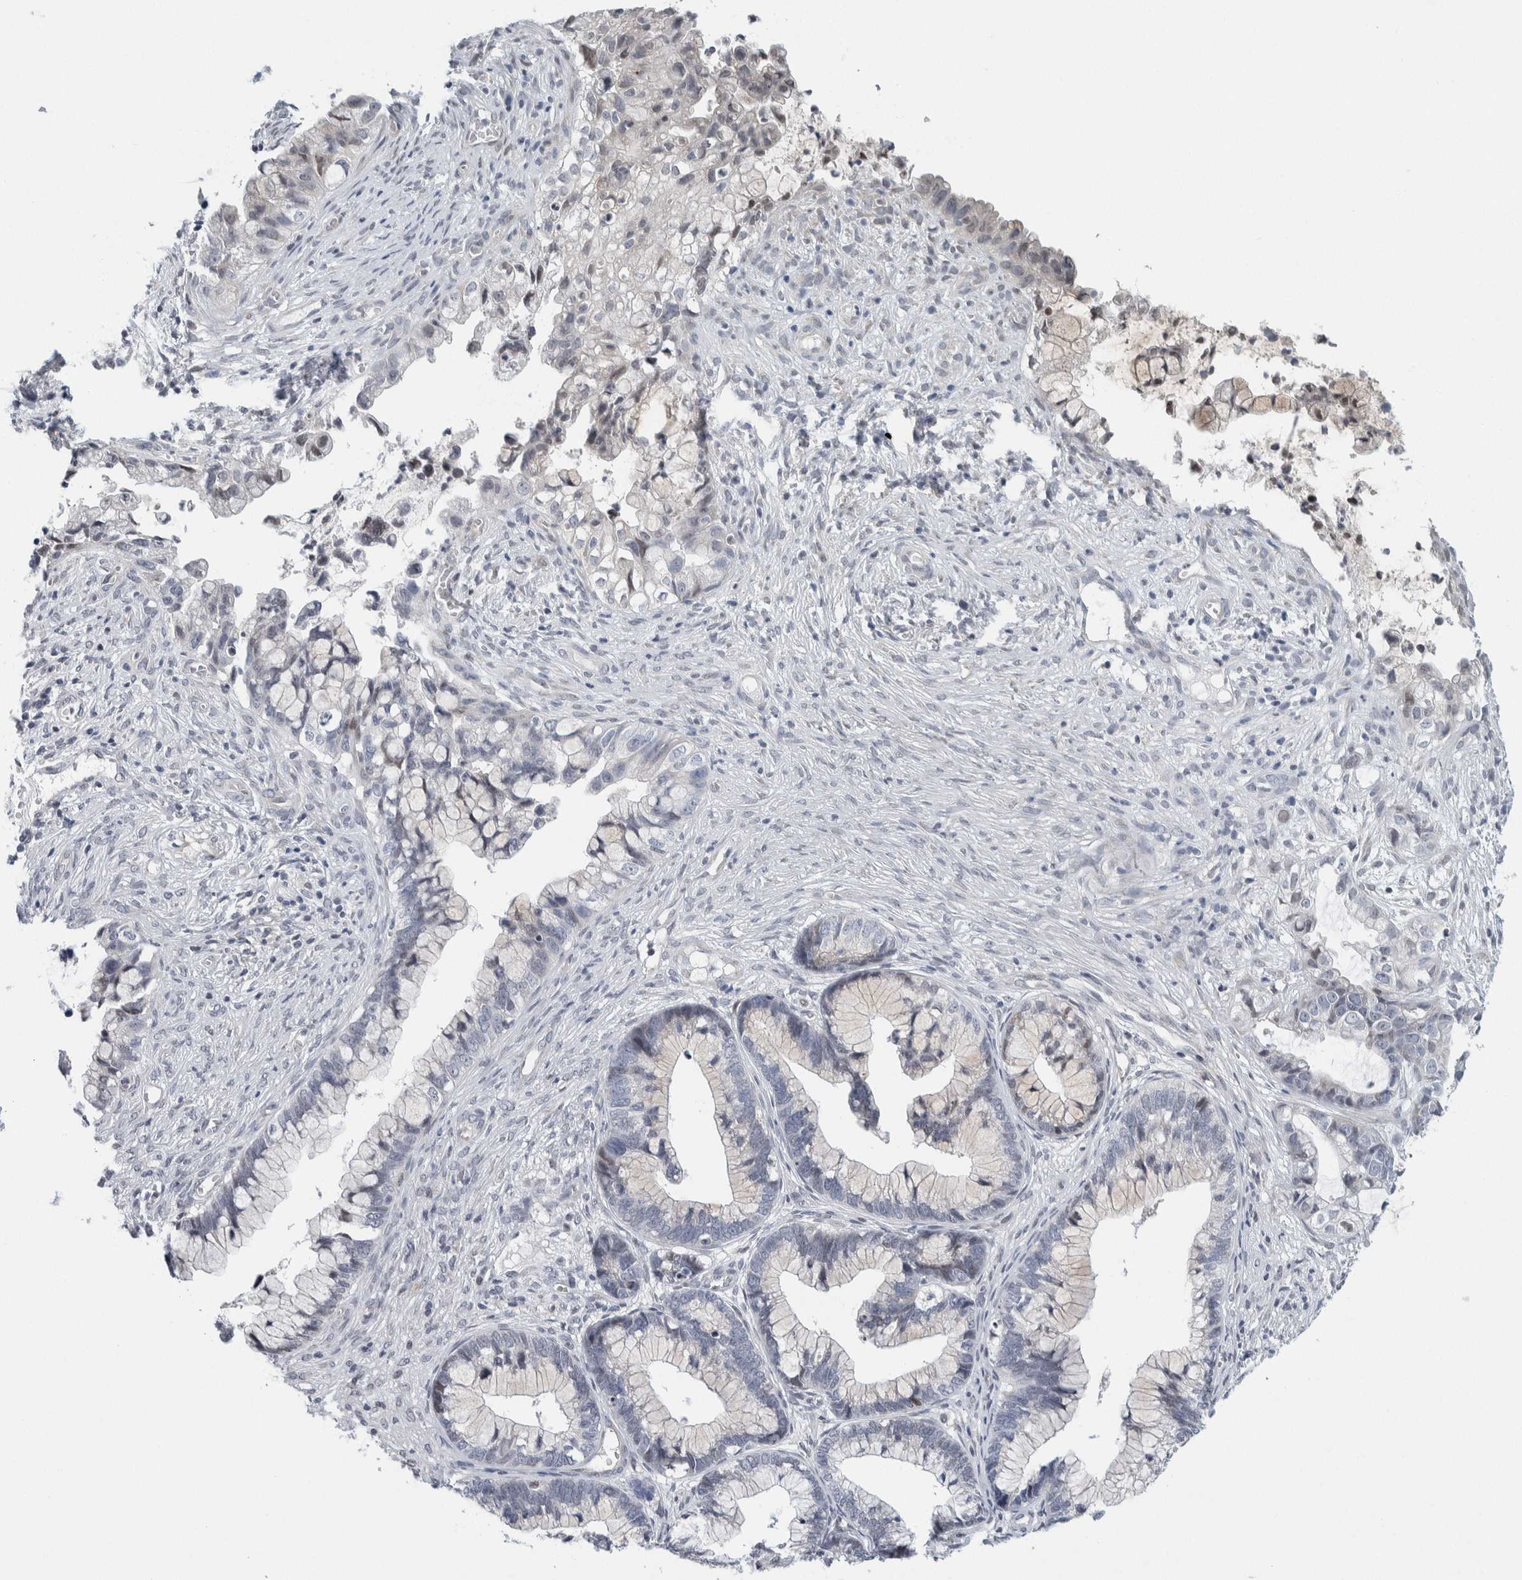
{"staining": {"intensity": "negative", "quantity": "none", "location": "none"}, "tissue": "cervical cancer", "cell_type": "Tumor cells", "image_type": "cancer", "snomed": [{"axis": "morphology", "description": "Adenocarcinoma, NOS"}, {"axis": "topography", "description": "Cervix"}], "caption": "A photomicrograph of cervical adenocarcinoma stained for a protein reveals no brown staining in tumor cells. (DAB IHC visualized using brightfield microscopy, high magnification).", "gene": "NEUROD1", "patient": {"sex": "female", "age": 44}}